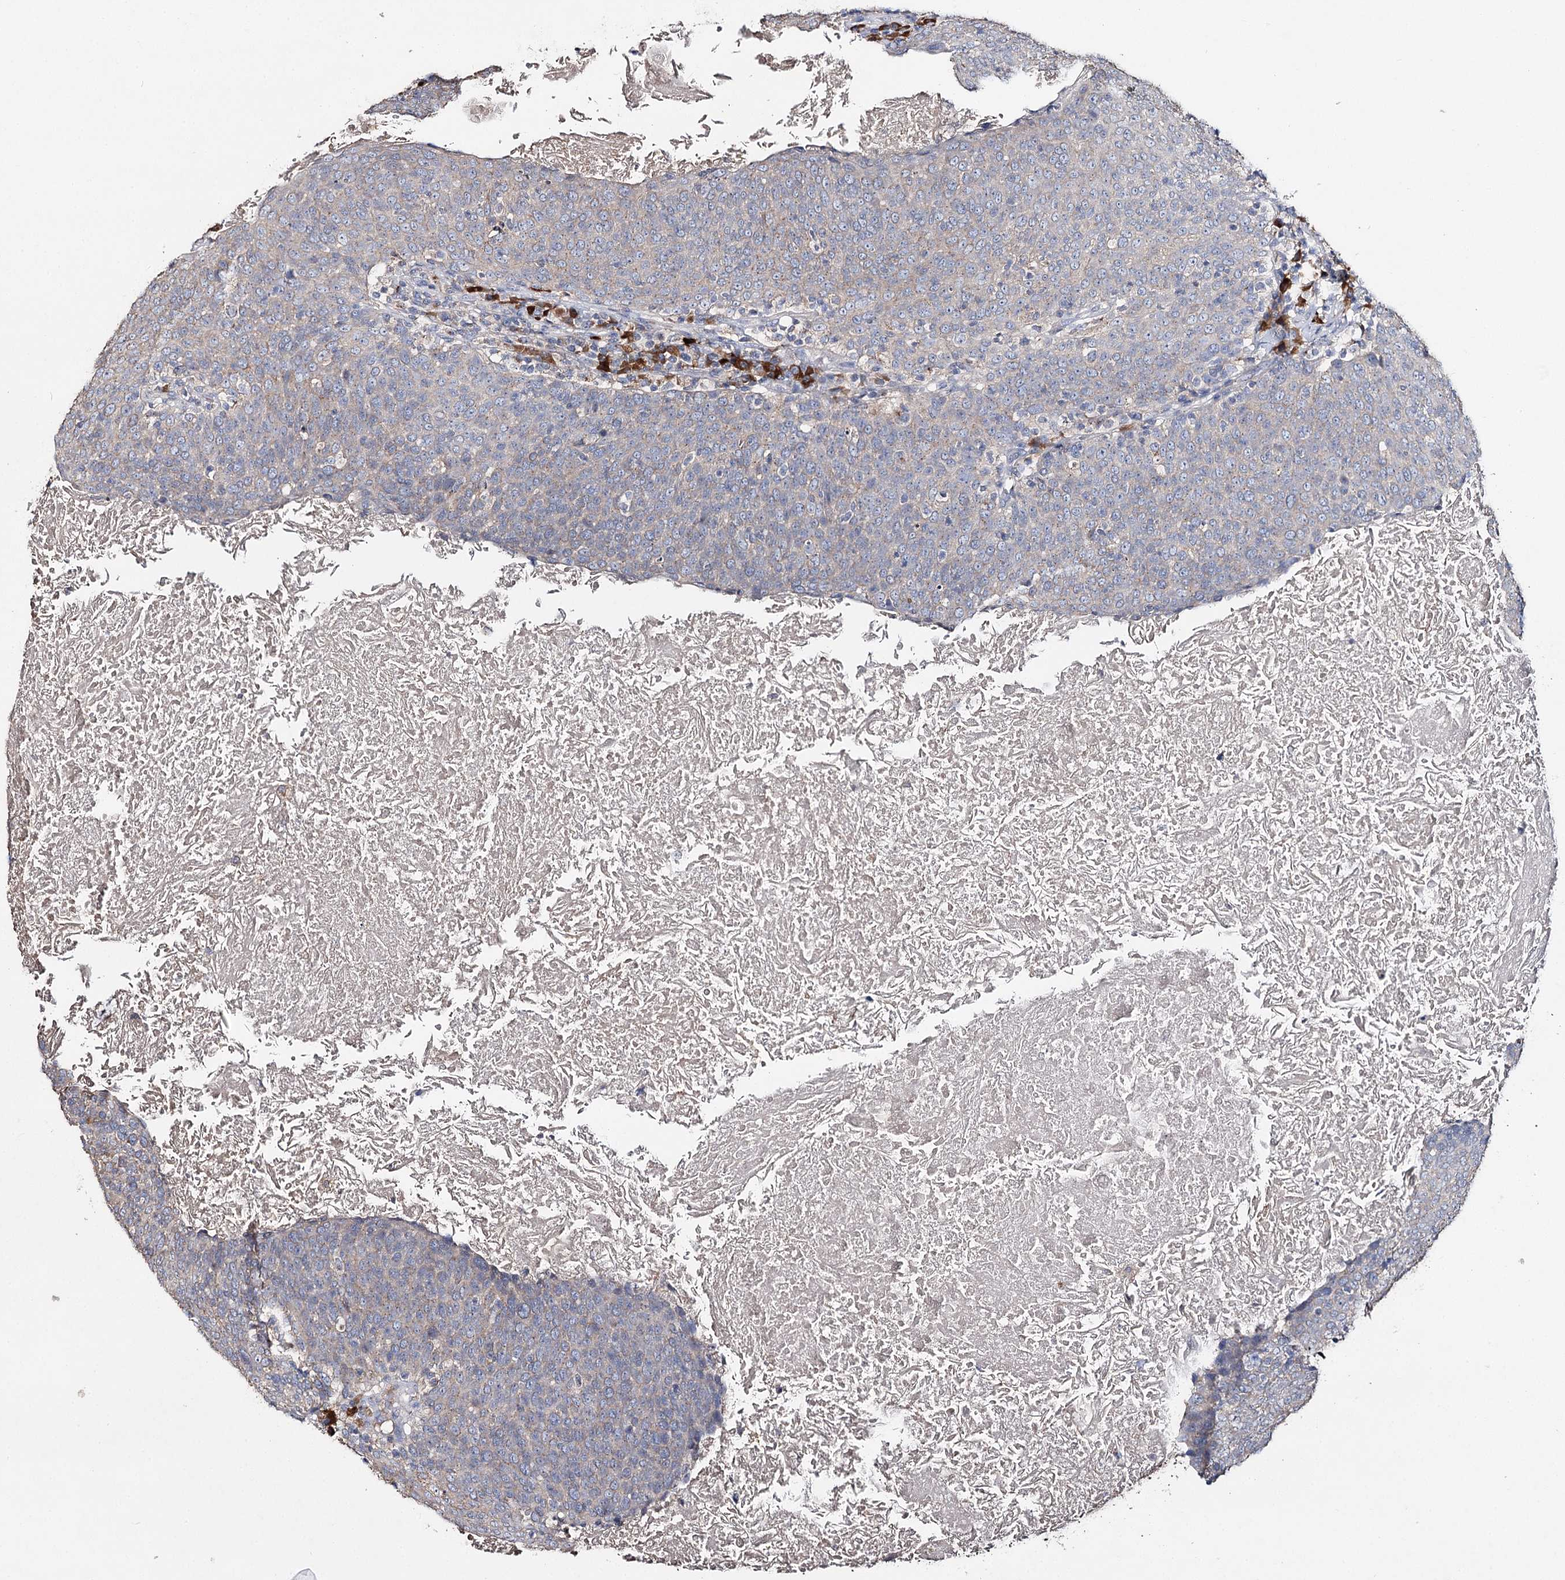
{"staining": {"intensity": "weak", "quantity": "25%-75%", "location": "cytoplasmic/membranous"}, "tissue": "head and neck cancer", "cell_type": "Tumor cells", "image_type": "cancer", "snomed": [{"axis": "morphology", "description": "Squamous cell carcinoma, NOS"}, {"axis": "morphology", "description": "Squamous cell carcinoma, metastatic, NOS"}, {"axis": "topography", "description": "Lymph node"}, {"axis": "topography", "description": "Head-Neck"}], "caption": "Tumor cells show weak cytoplasmic/membranous staining in about 25%-75% of cells in metastatic squamous cell carcinoma (head and neck).", "gene": "IL1RAP", "patient": {"sex": "male", "age": 62}}